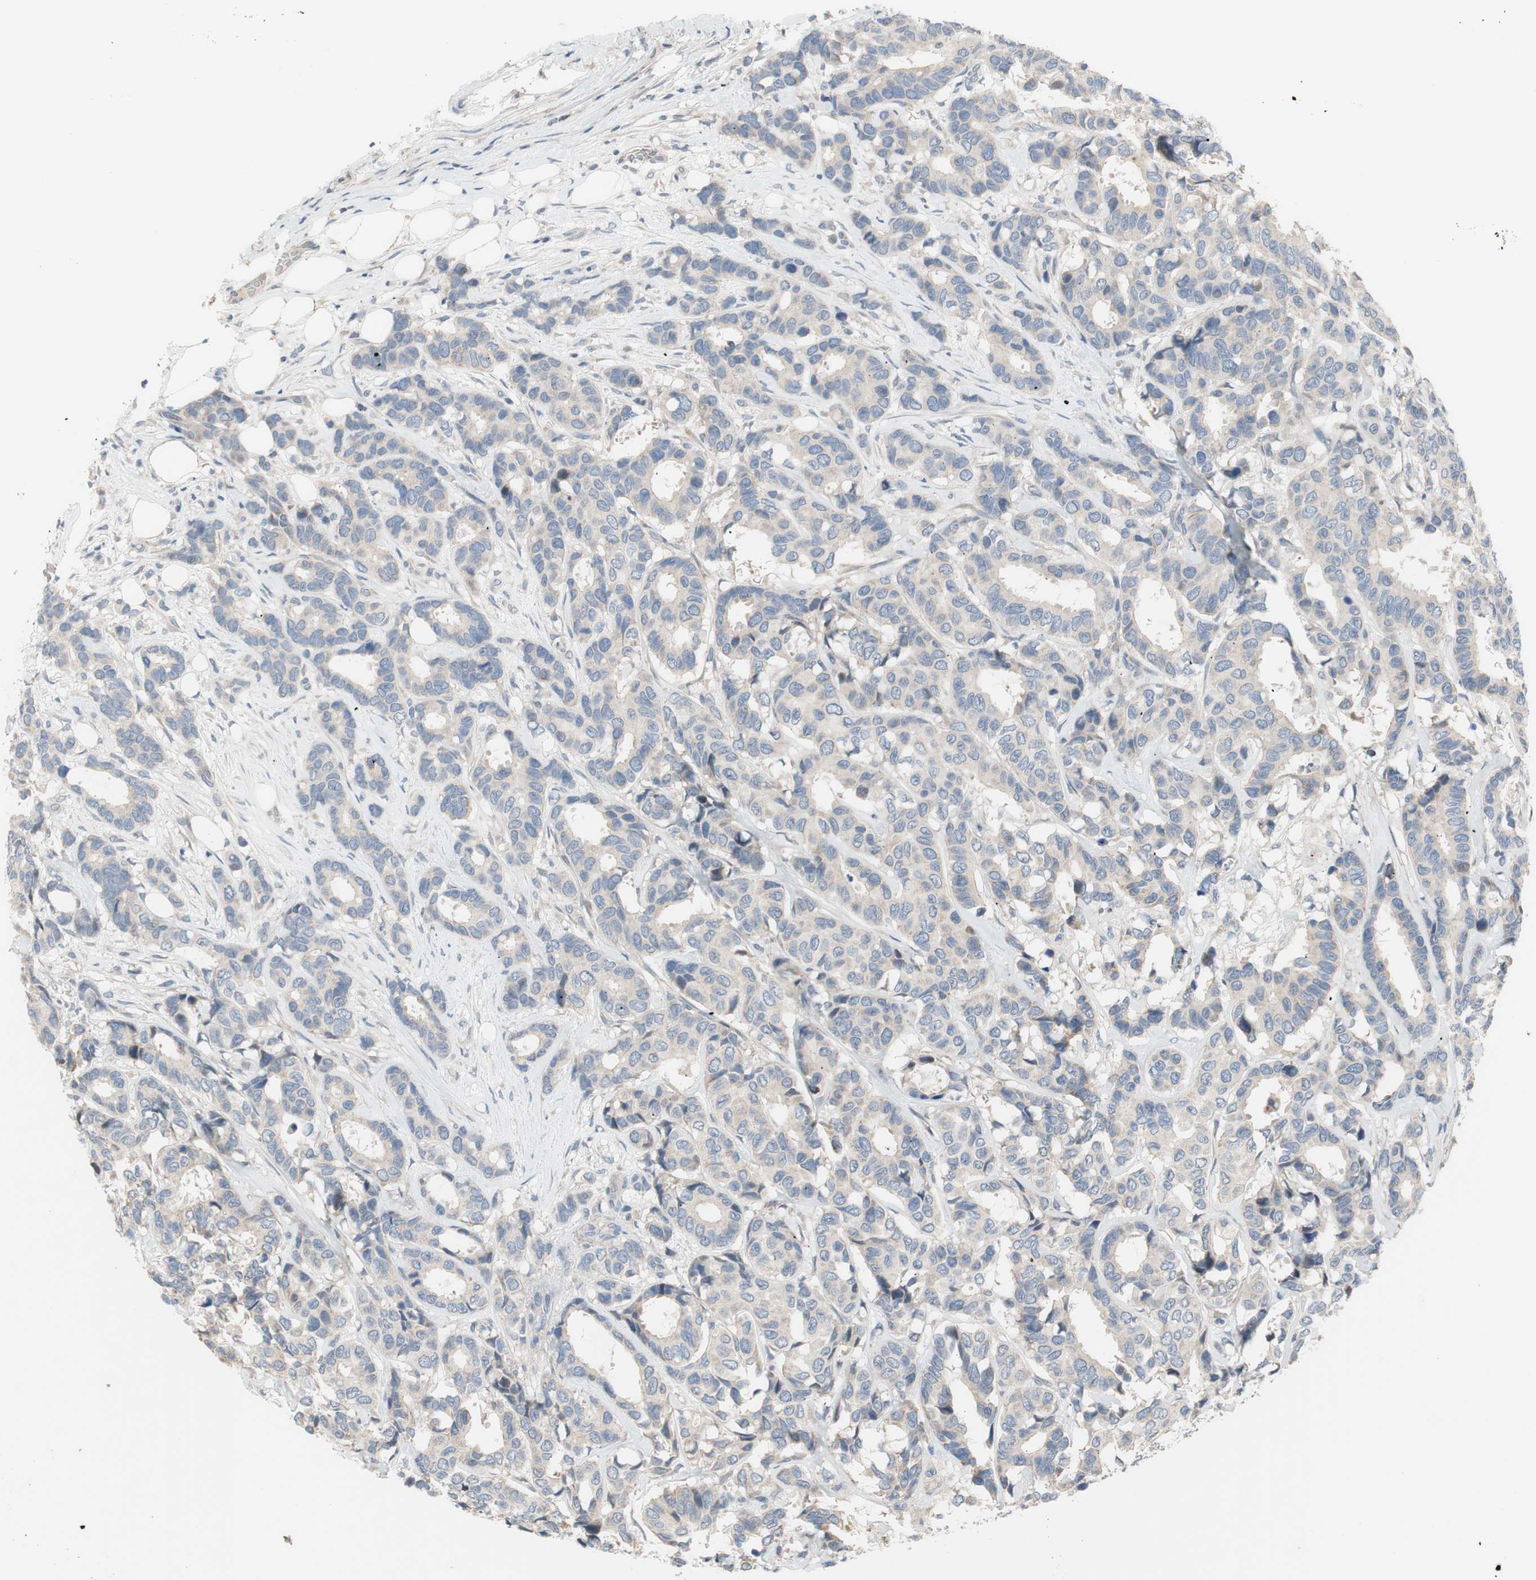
{"staining": {"intensity": "negative", "quantity": "none", "location": "none"}, "tissue": "breast cancer", "cell_type": "Tumor cells", "image_type": "cancer", "snomed": [{"axis": "morphology", "description": "Duct carcinoma"}, {"axis": "topography", "description": "Breast"}], "caption": "This is an IHC image of human intraductal carcinoma (breast). There is no staining in tumor cells.", "gene": "TACR3", "patient": {"sex": "female", "age": 87}}